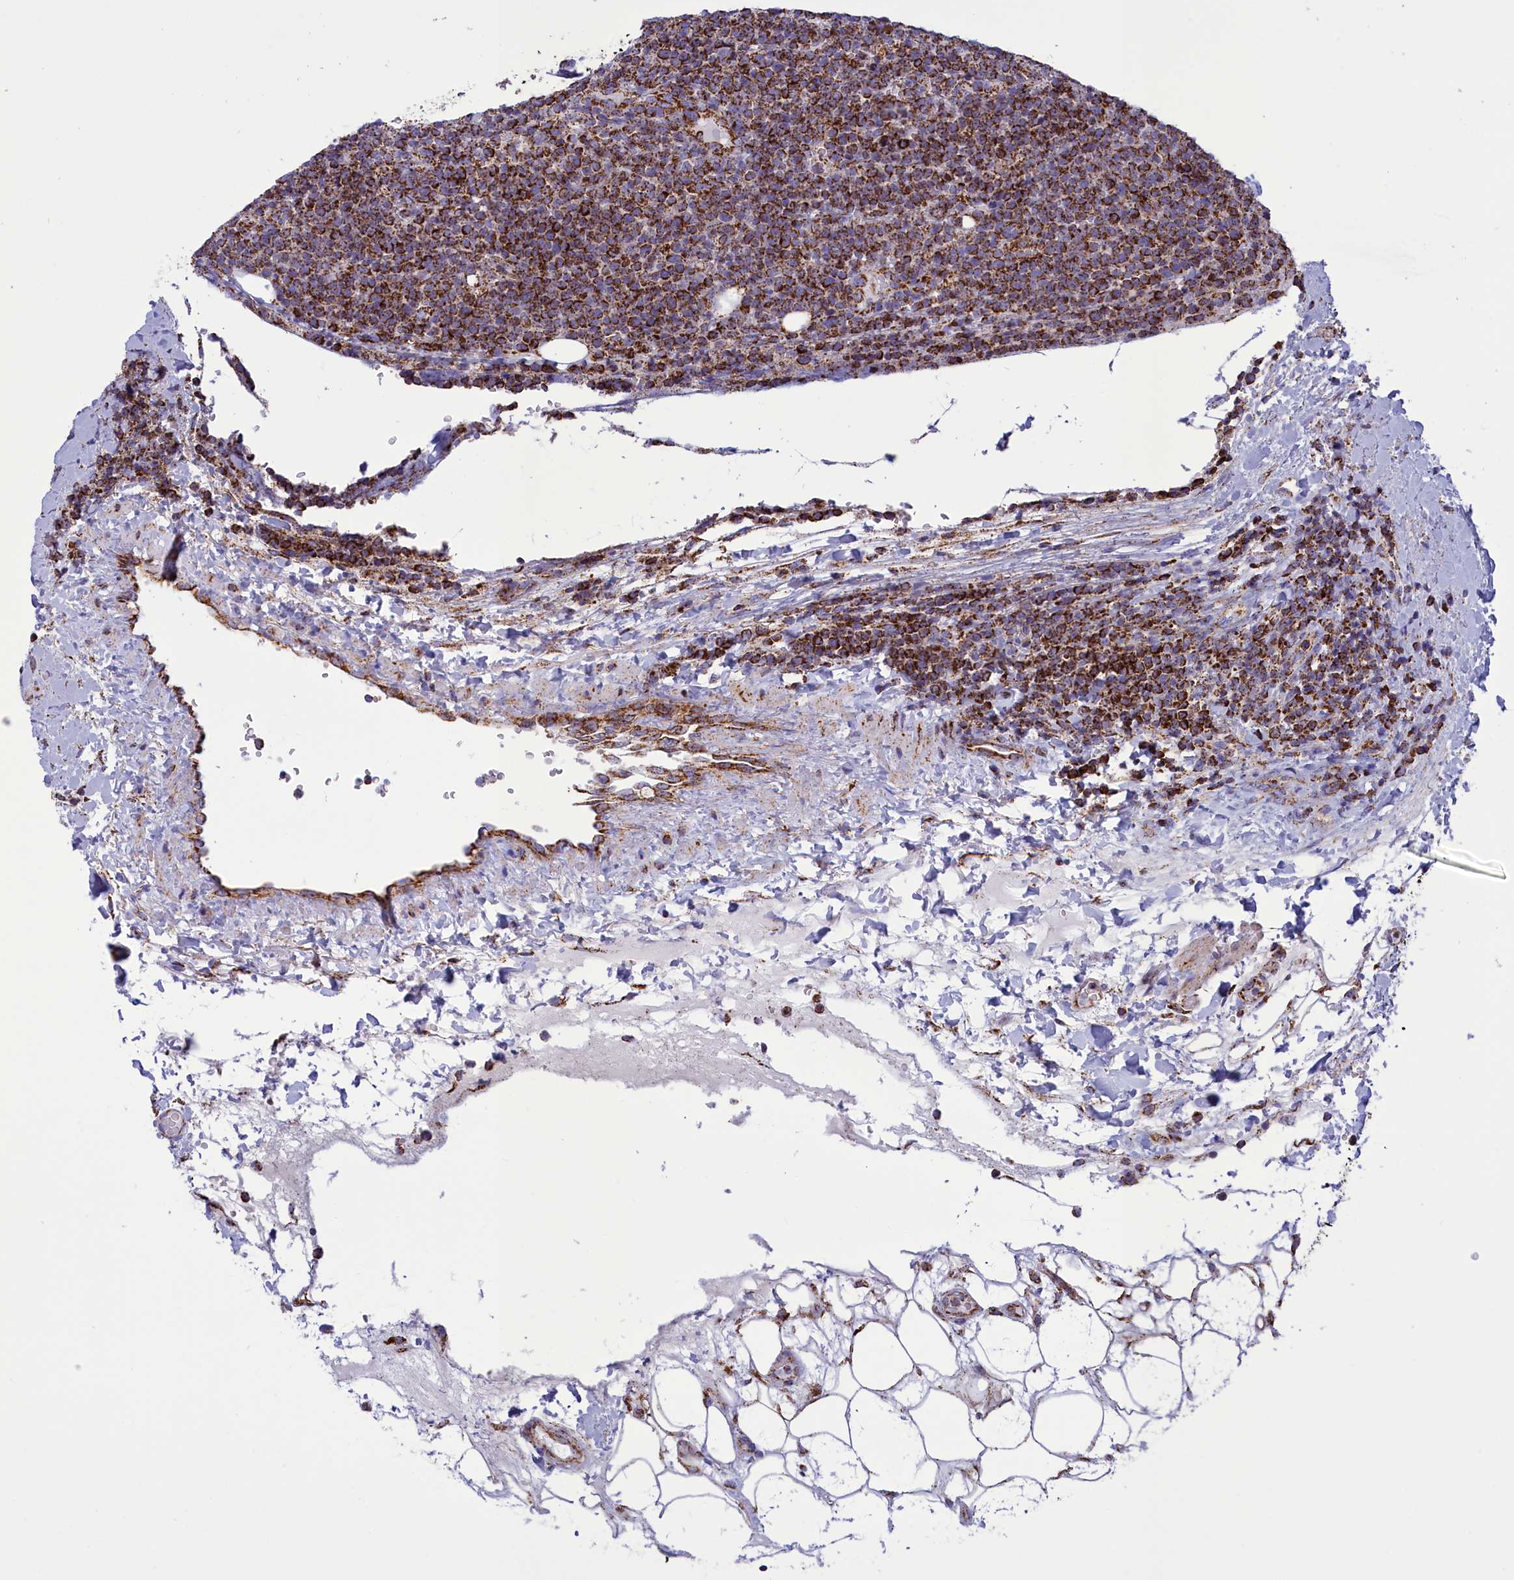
{"staining": {"intensity": "strong", "quantity": ">75%", "location": "cytoplasmic/membranous"}, "tissue": "lymphoma", "cell_type": "Tumor cells", "image_type": "cancer", "snomed": [{"axis": "morphology", "description": "Malignant lymphoma, non-Hodgkin's type, High grade"}, {"axis": "topography", "description": "Lymph node"}], "caption": "Immunohistochemical staining of human lymphoma demonstrates high levels of strong cytoplasmic/membranous protein staining in about >75% of tumor cells.", "gene": "ISOC2", "patient": {"sex": "male", "age": 61}}